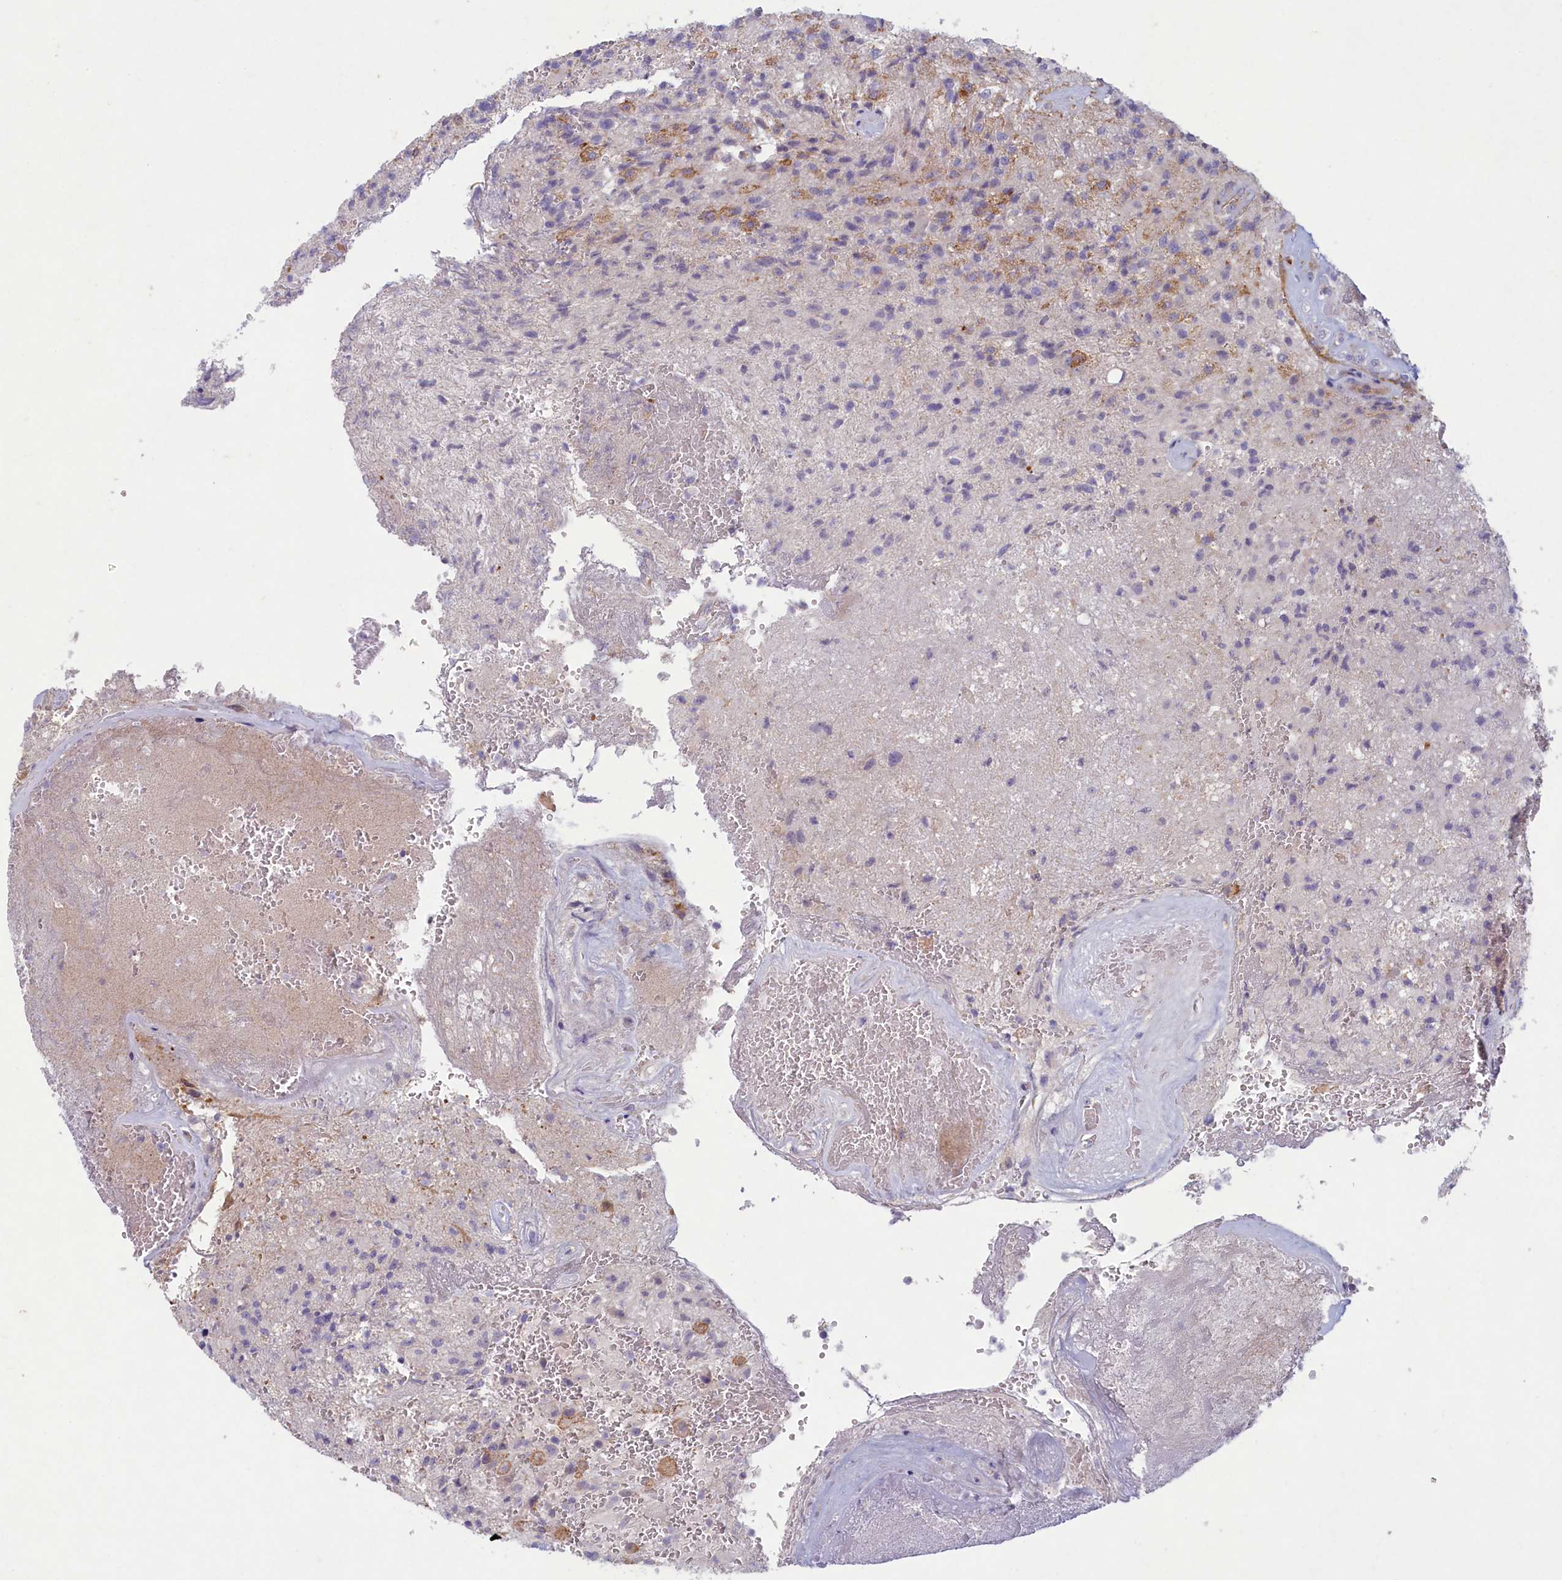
{"staining": {"intensity": "negative", "quantity": "none", "location": "none"}, "tissue": "glioma", "cell_type": "Tumor cells", "image_type": "cancer", "snomed": [{"axis": "morphology", "description": "Glioma, malignant, High grade"}, {"axis": "topography", "description": "Brain"}], "caption": "This histopathology image is of glioma stained with immunohistochemistry to label a protein in brown with the nuclei are counter-stained blue. There is no expression in tumor cells. (DAB (3,3'-diaminobenzidine) IHC visualized using brightfield microscopy, high magnification).", "gene": "PLEKHG6", "patient": {"sex": "male", "age": 56}}